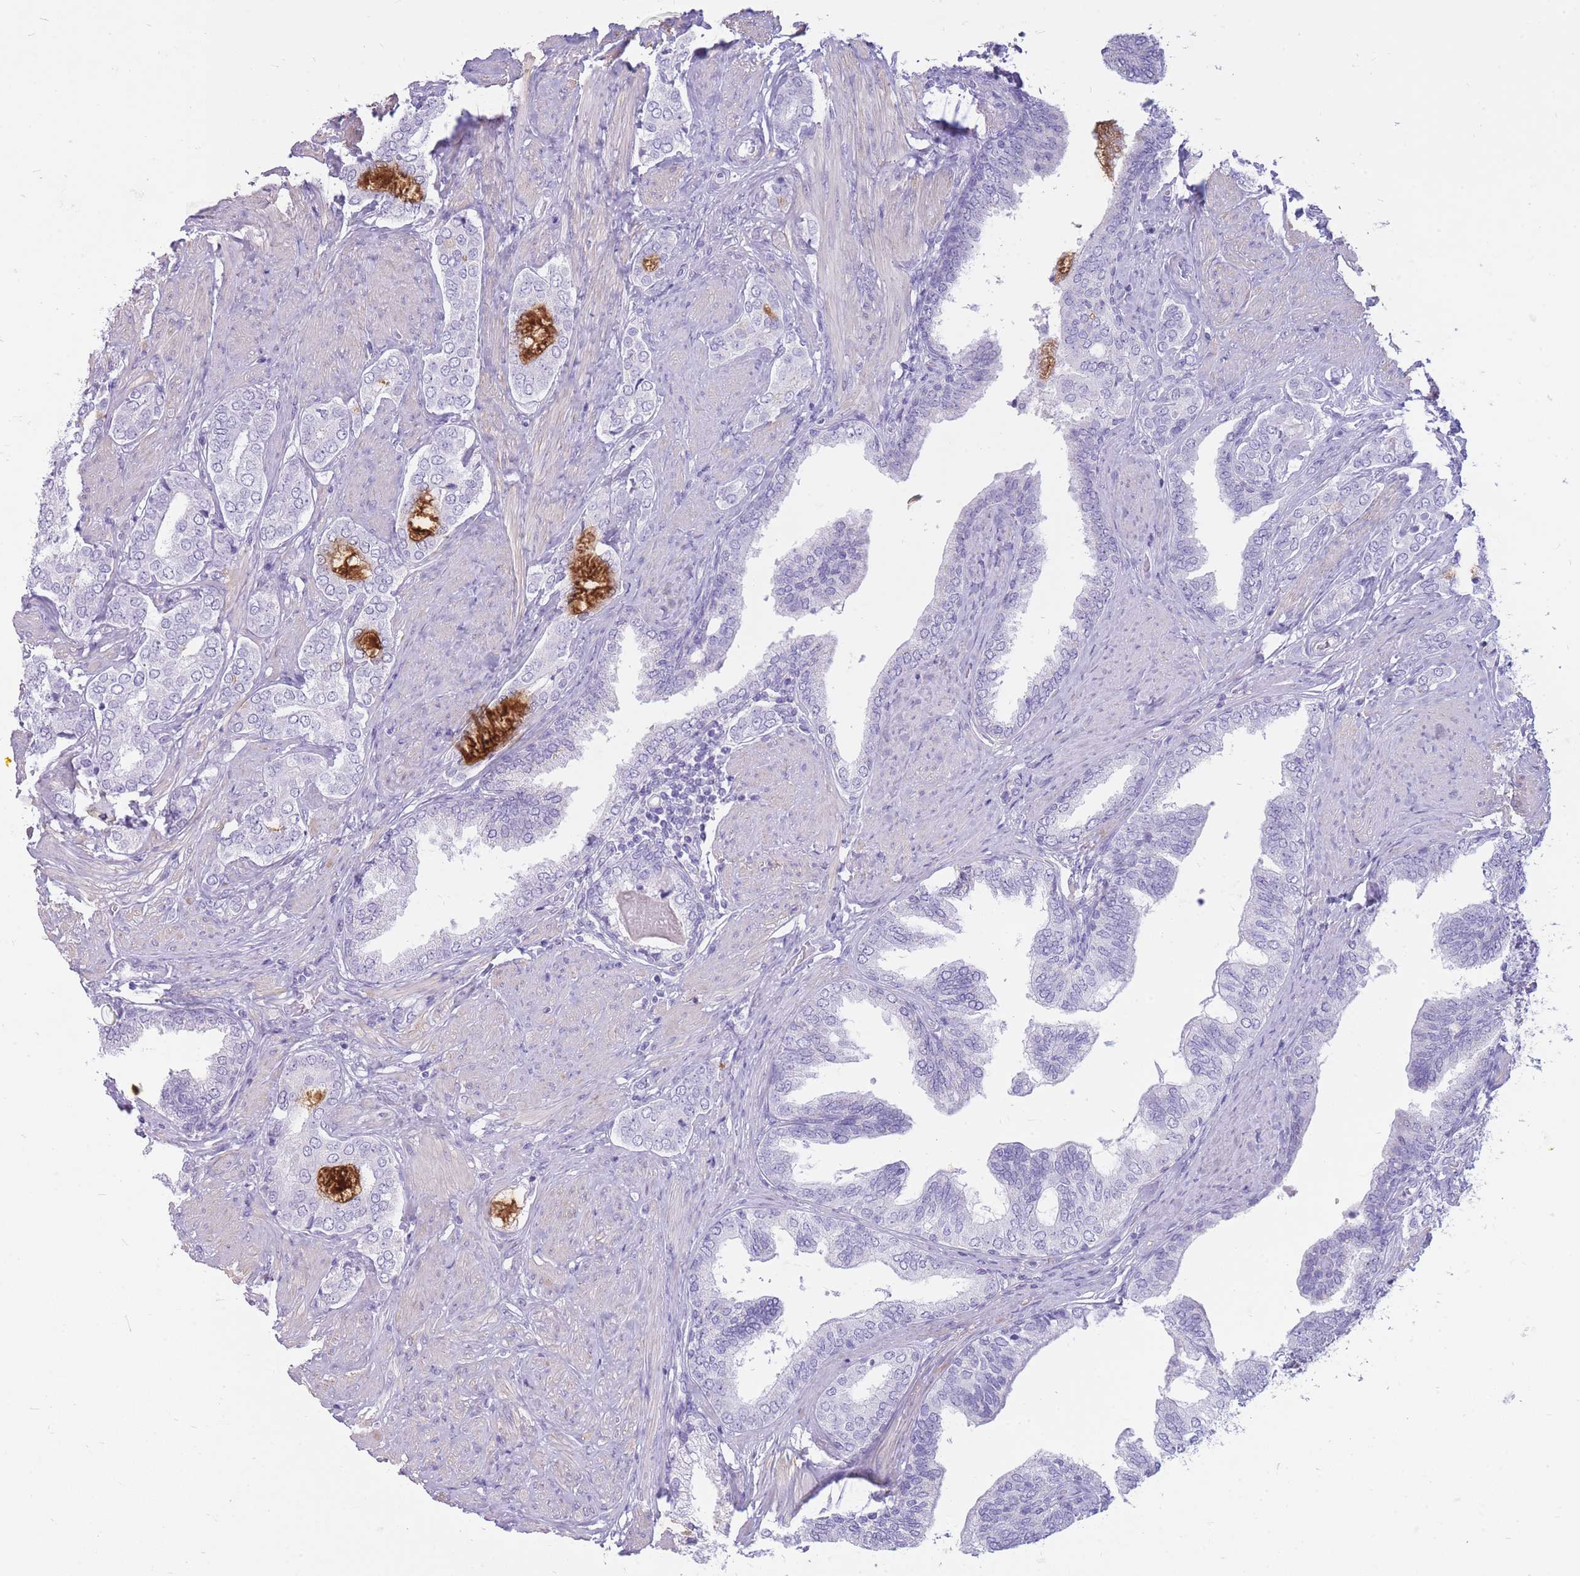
{"staining": {"intensity": "negative", "quantity": "none", "location": "none"}, "tissue": "prostate cancer", "cell_type": "Tumor cells", "image_type": "cancer", "snomed": [{"axis": "morphology", "description": "Adenocarcinoma, High grade"}, {"axis": "topography", "description": "Prostate"}], "caption": "Immunohistochemistry histopathology image of neoplastic tissue: prostate cancer (adenocarcinoma (high-grade)) stained with DAB reveals no significant protein expression in tumor cells.", "gene": "CYP21A2", "patient": {"sex": "male", "age": 71}}